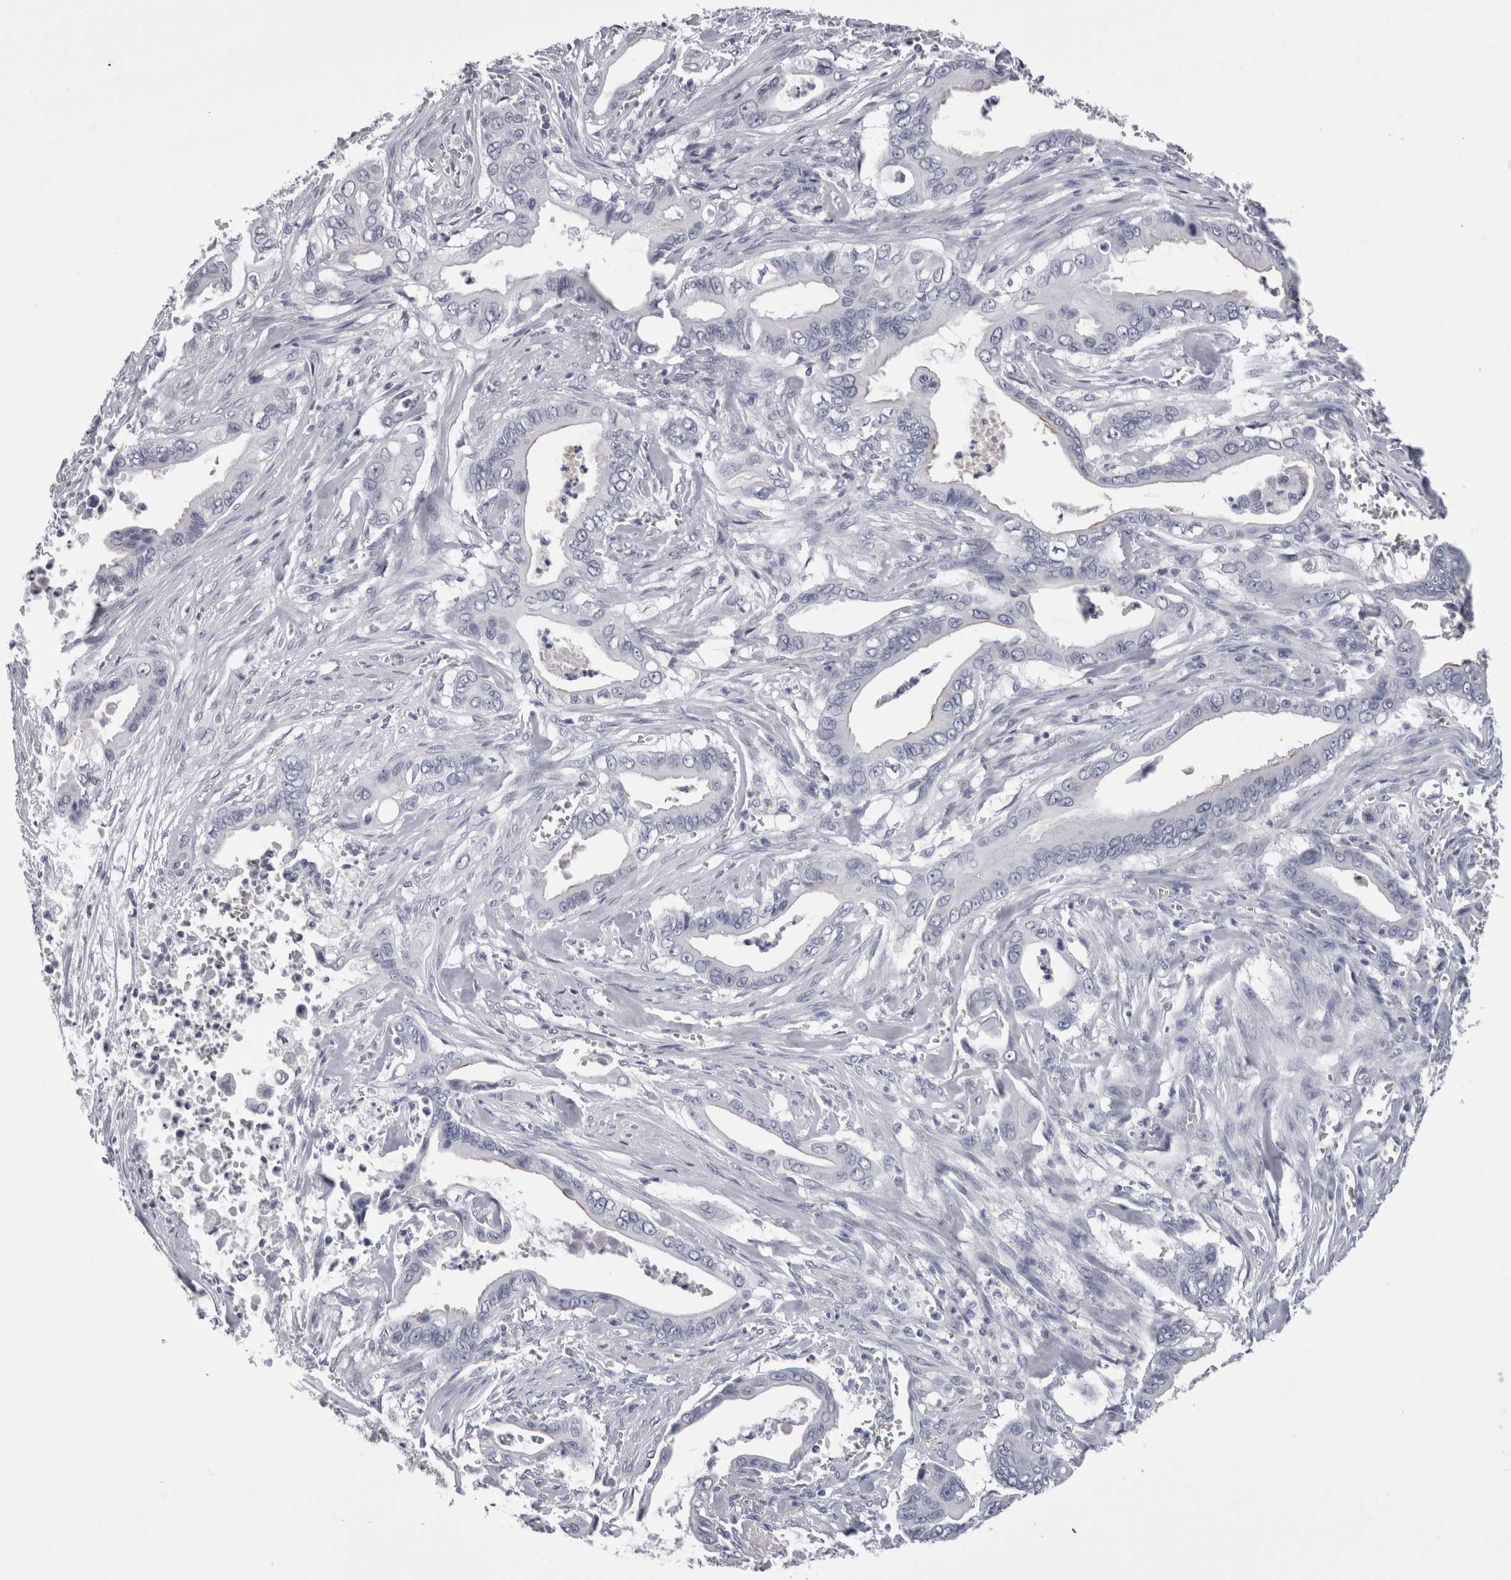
{"staining": {"intensity": "negative", "quantity": "none", "location": "none"}, "tissue": "pancreatic cancer", "cell_type": "Tumor cells", "image_type": "cancer", "snomed": [{"axis": "morphology", "description": "Adenocarcinoma, NOS"}, {"axis": "topography", "description": "Pancreas"}], "caption": "High magnification brightfield microscopy of pancreatic cancer stained with DAB (brown) and counterstained with hematoxylin (blue): tumor cells show no significant positivity. (Stains: DAB (3,3'-diaminobenzidine) immunohistochemistry with hematoxylin counter stain, Microscopy: brightfield microscopy at high magnification).", "gene": "CDHR5", "patient": {"sex": "male", "age": 59}}